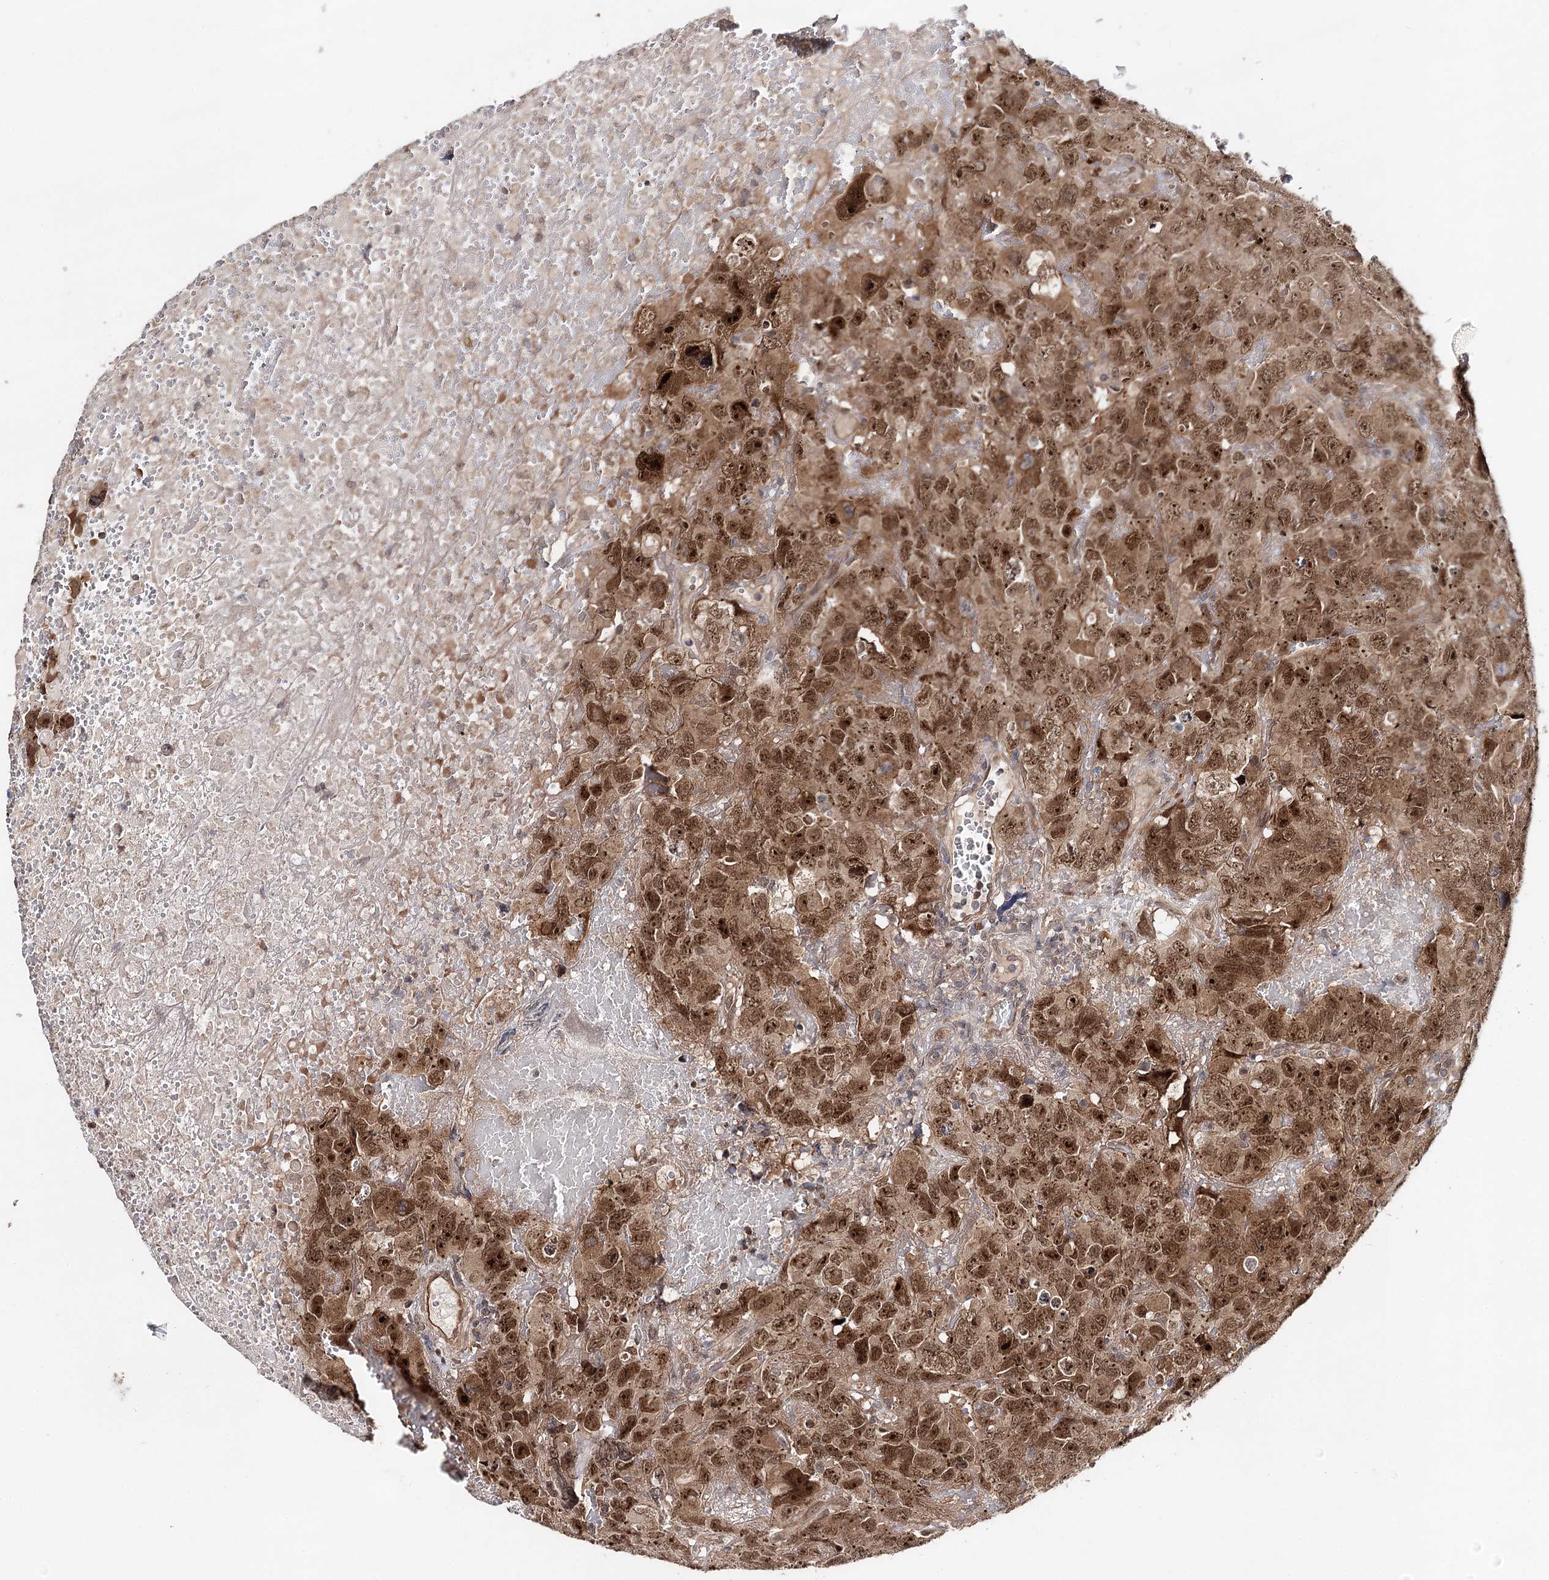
{"staining": {"intensity": "moderate", "quantity": ">75%", "location": "cytoplasmic/membranous,nuclear"}, "tissue": "testis cancer", "cell_type": "Tumor cells", "image_type": "cancer", "snomed": [{"axis": "morphology", "description": "Carcinoma, Embryonal, NOS"}, {"axis": "topography", "description": "Testis"}], "caption": "Protein staining by immunohistochemistry (IHC) reveals moderate cytoplasmic/membranous and nuclear expression in approximately >75% of tumor cells in testis cancer (embryonal carcinoma).", "gene": "NOPCHAP1", "patient": {"sex": "male", "age": 45}}